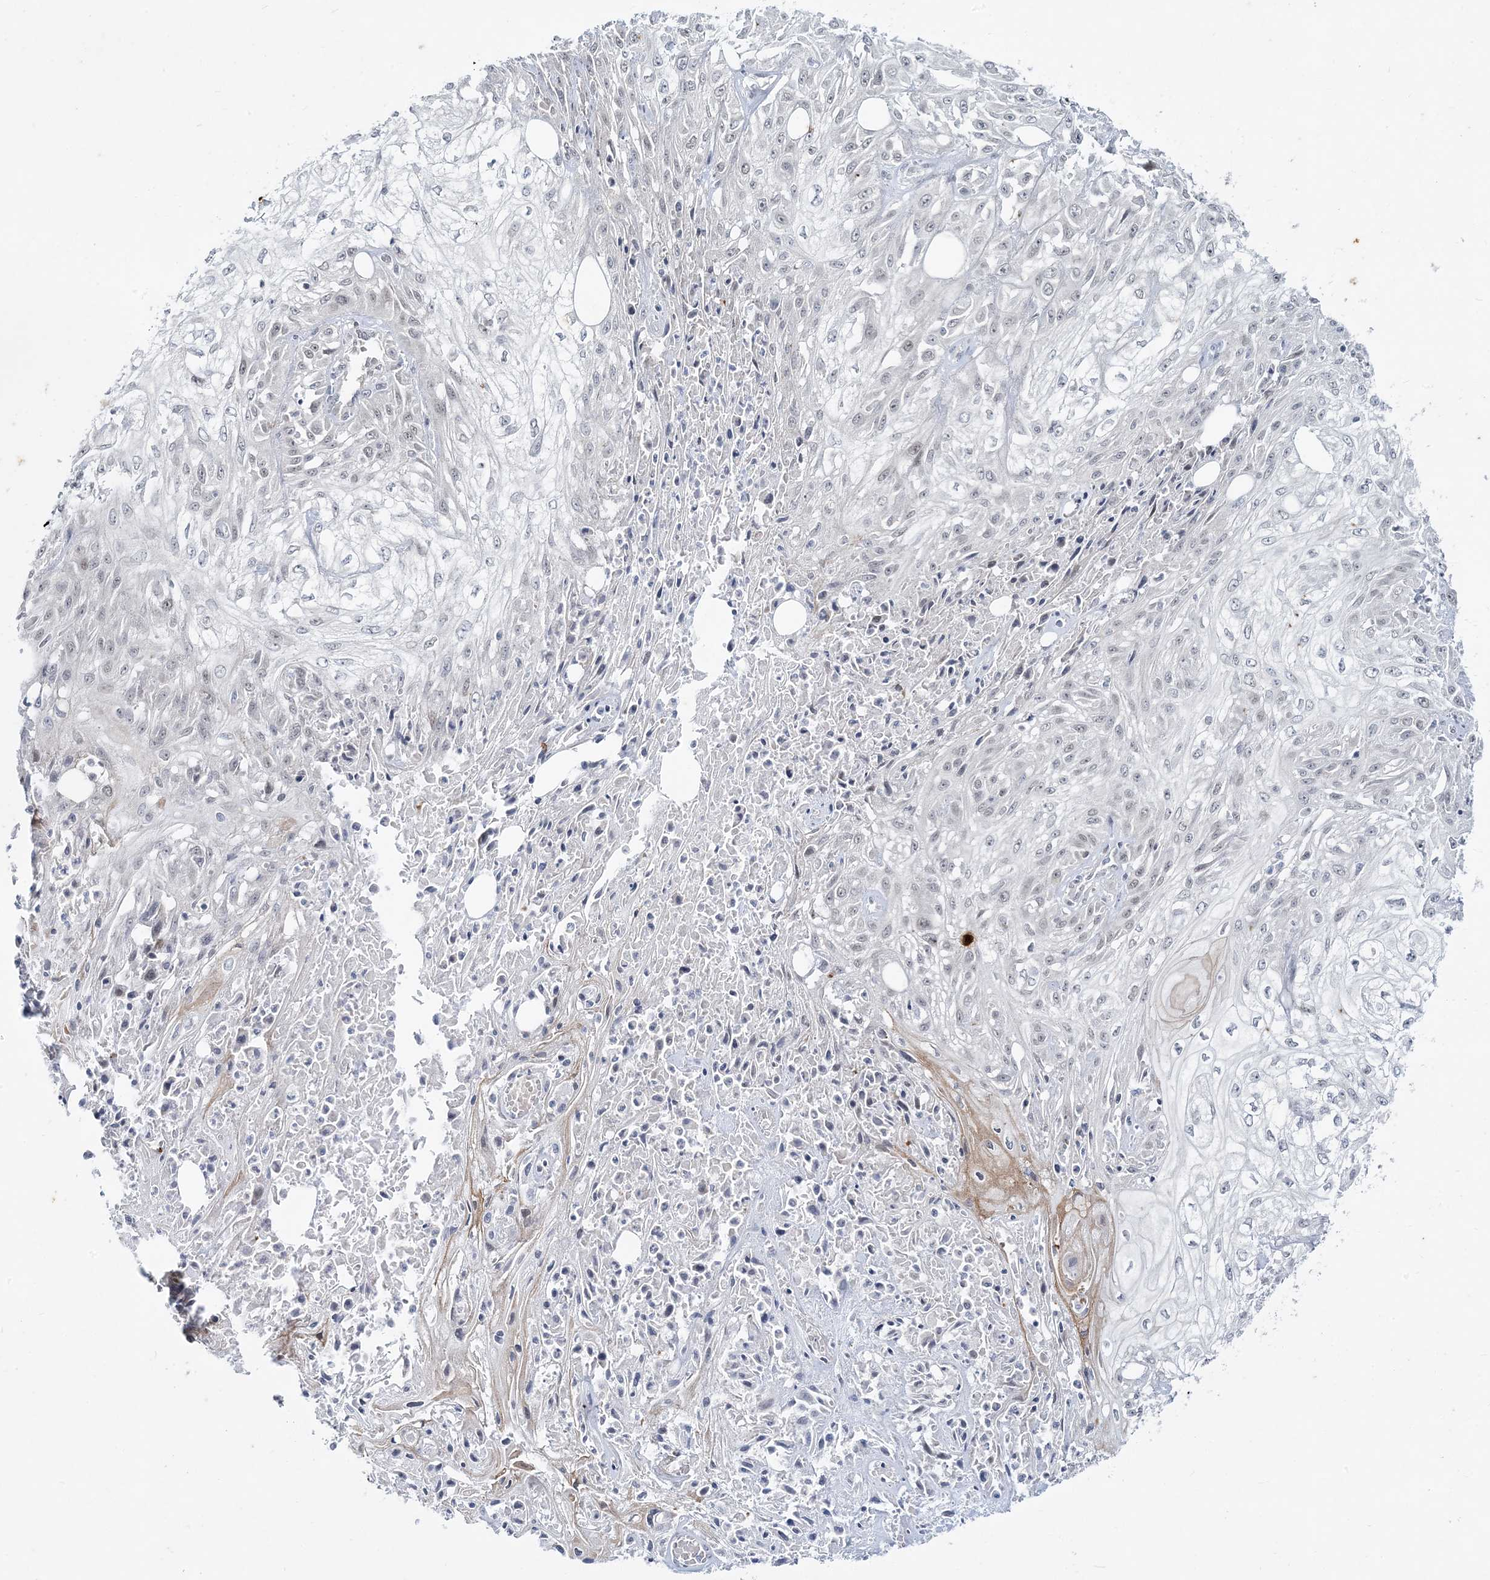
{"staining": {"intensity": "negative", "quantity": "none", "location": "none"}, "tissue": "skin cancer", "cell_type": "Tumor cells", "image_type": "cancer", "snomed": [{"axis": "morphology", "description": "Squamous cell carcinoma, NOS"}, {"axis": "morphology", "description": "Squamous cell carcinoma, metastatic, NOS"}, {"axis": "topography", "description": "Skin"}, {"axis": "topography", "description": "Lymph node"}], "caption": "DAB immunohistochemical staining of skin squamous cell carcinoma demonstrates no significant positivity in tumor cells.", "gene": "LEXM", "patient": {"sex": "male", "age": 75}}